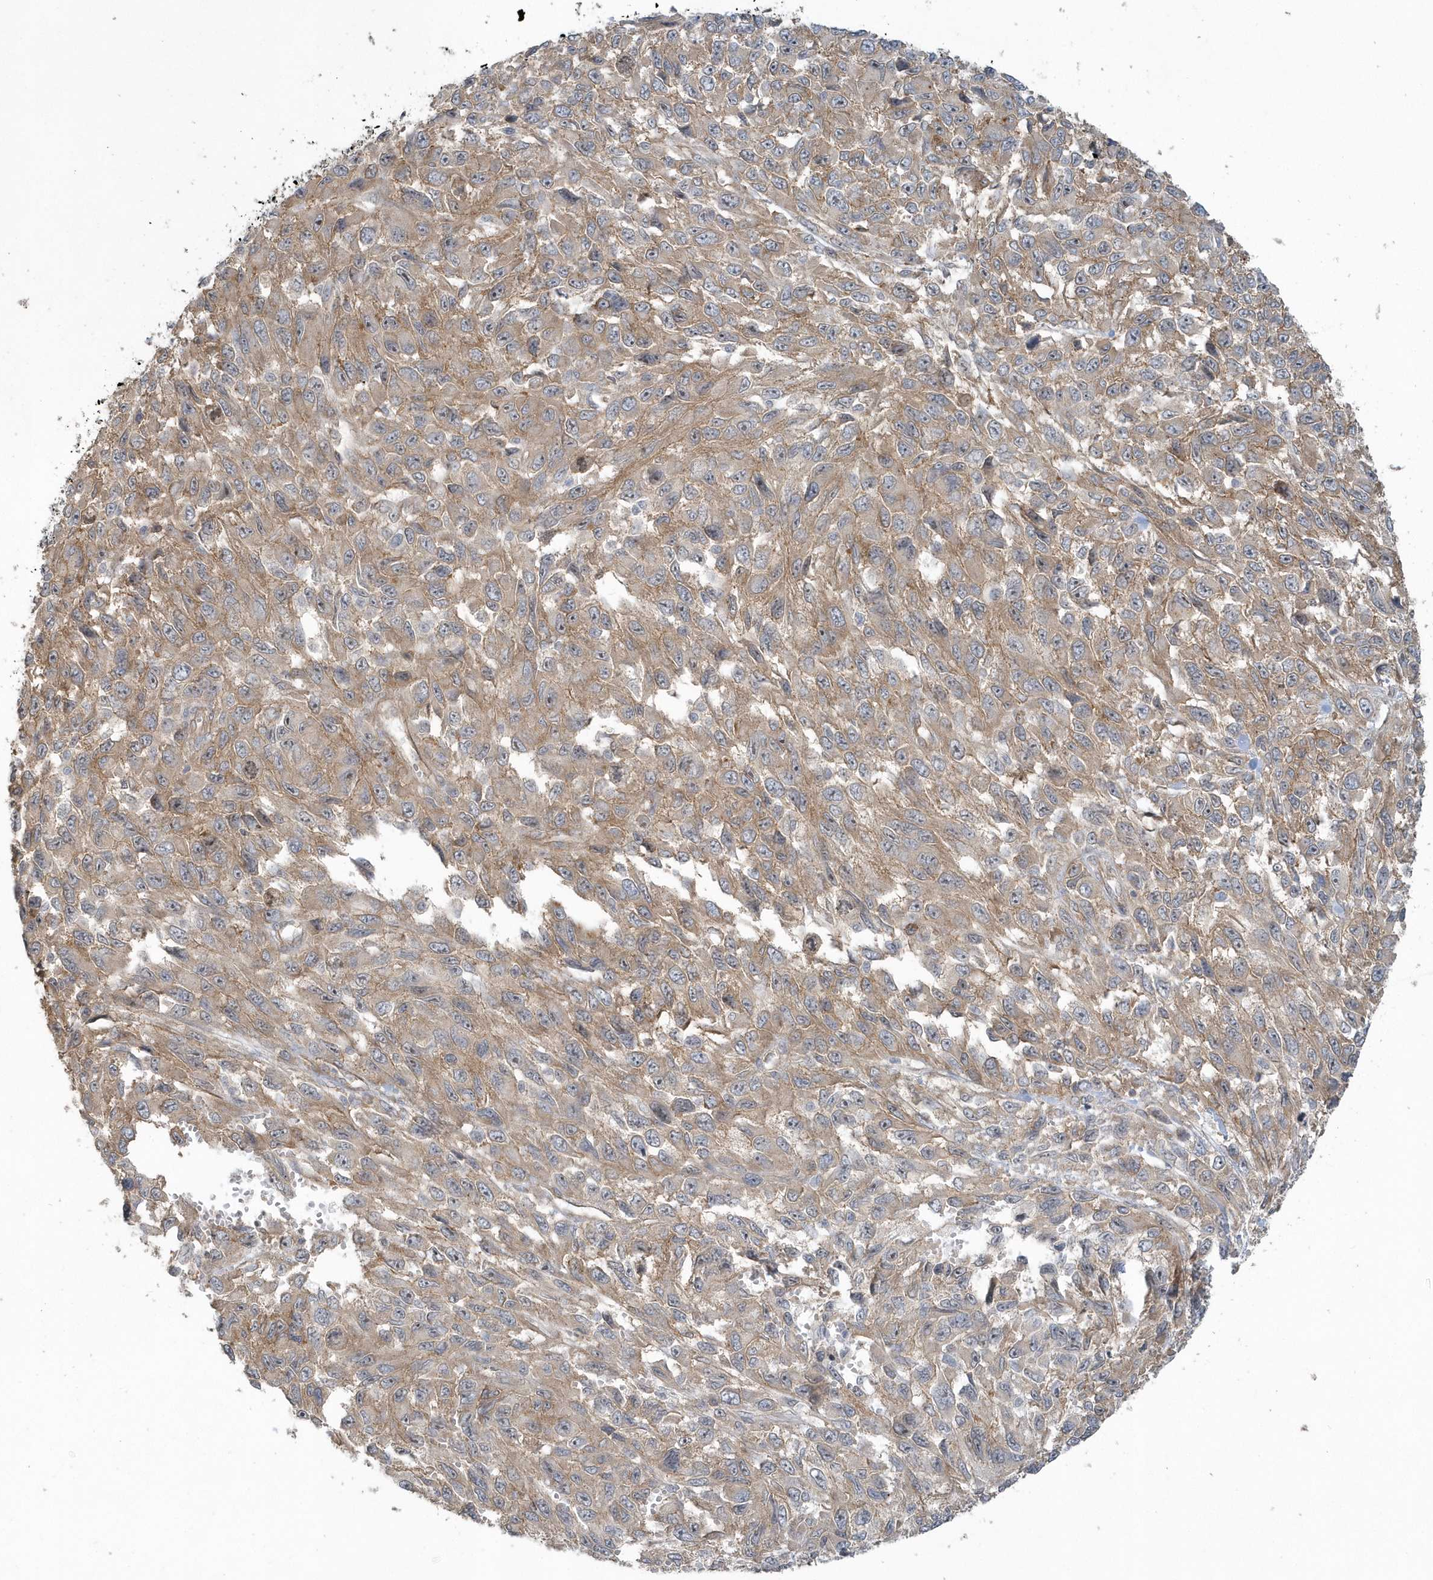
{"staining": {"intensity": "moderate", "quantity": ">75%", "location": "cytoplasmic/membranous"}, "tissue": "melanoma", "cell_type": "Tumor cells", "image_type": "cancer", "snomed": [{"axis": "morphology", "description": "Malignant melanoma, NOS"}, {"axis": "topography", "description": "Skin"}], "caption": "IHC of human melanoma demonstrates medium levels of moderate cytoplasmic/membranous positivity in about >75% of tumor cells.", "gene": "STIM2", "patient": {"sex": "female", "age": 96}}